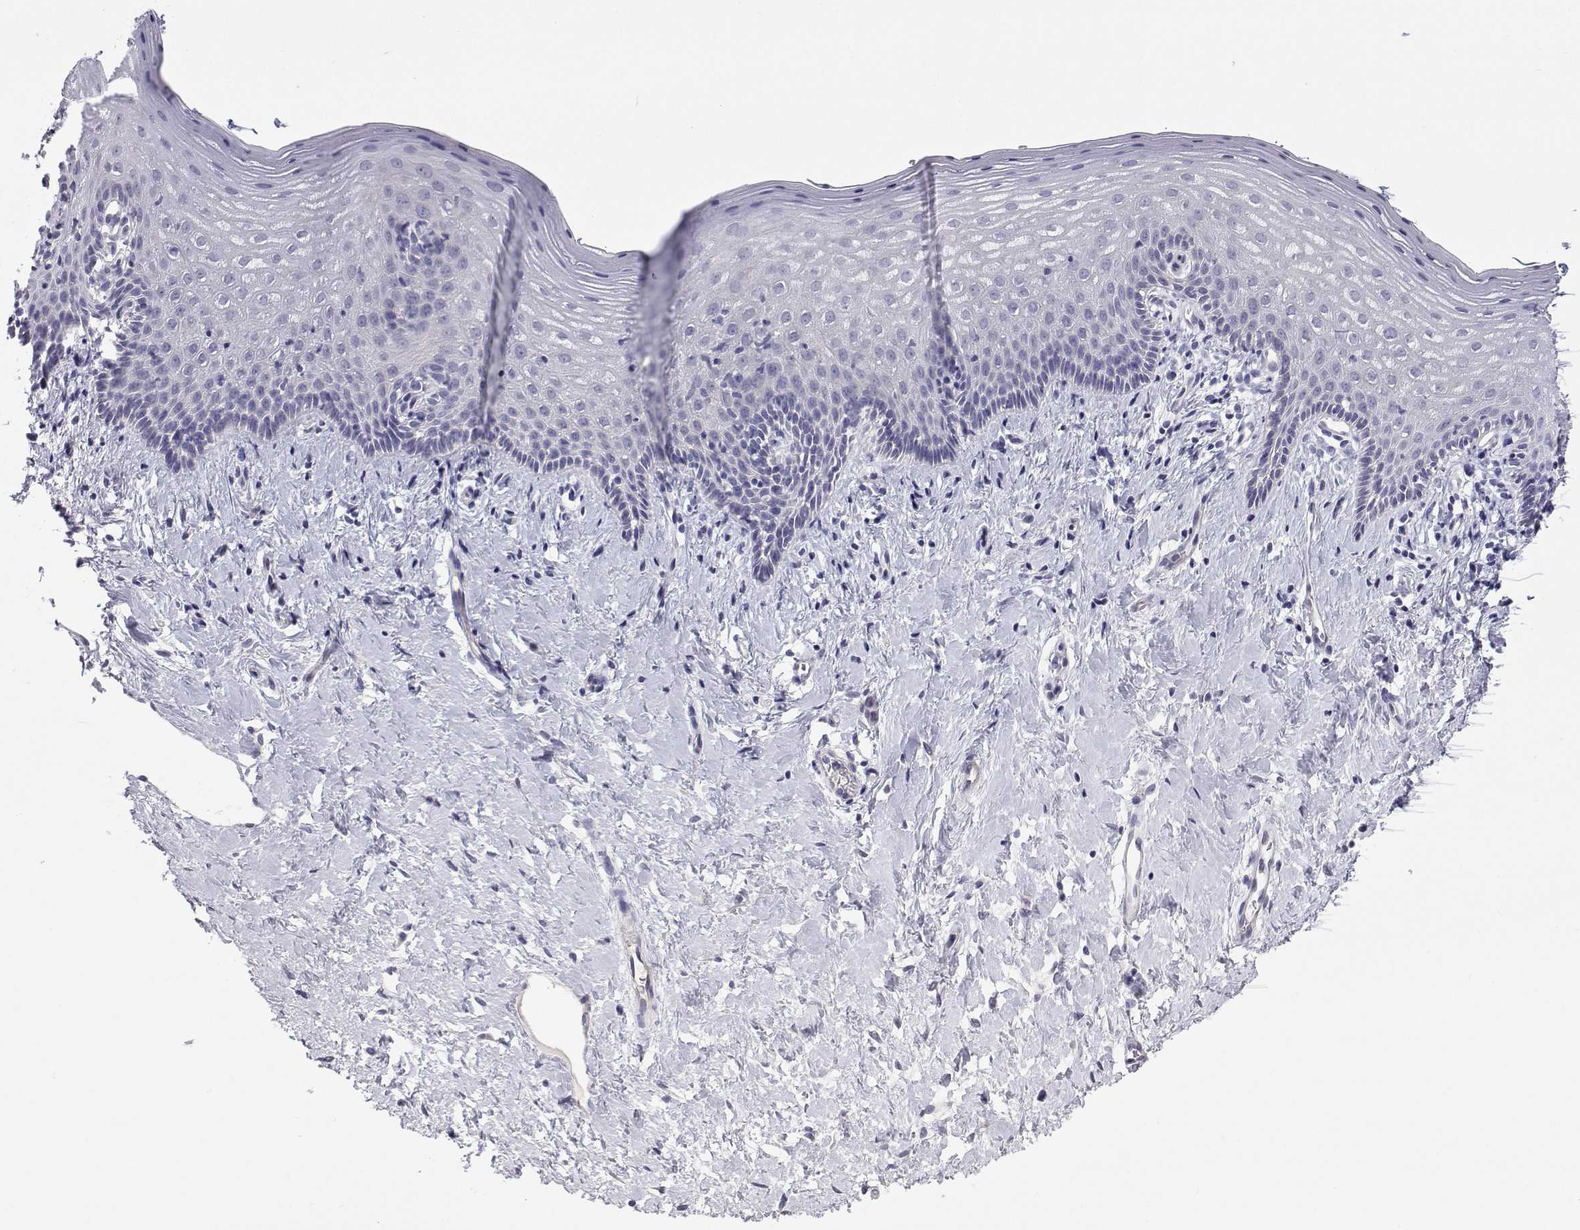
{"staining": {"intensity": "negative", "quantity": "none", "location": "none"}, "tissue": "vagina", "cell_type": "Squamous epithelial cells", "image_type": "normal", "snomed": [{"axis": "morphology", "description": "Normal tissue, NOS"}, {"axis": "topography", "description": "Vagina"}], "caption": "IHC histopathology image of unremarkable vagina: vagina stained with DAB demonstrates no significant protein expression in squamous epithelial cells. Brightfield microscopy of IHC stained with DAB (3,3'-diaminobenzidine) (brown) and hematoxylin (blue), captured at high magnification.", "gene": "ANKRD65", "patient": {"sex": "female", "age": 42}}